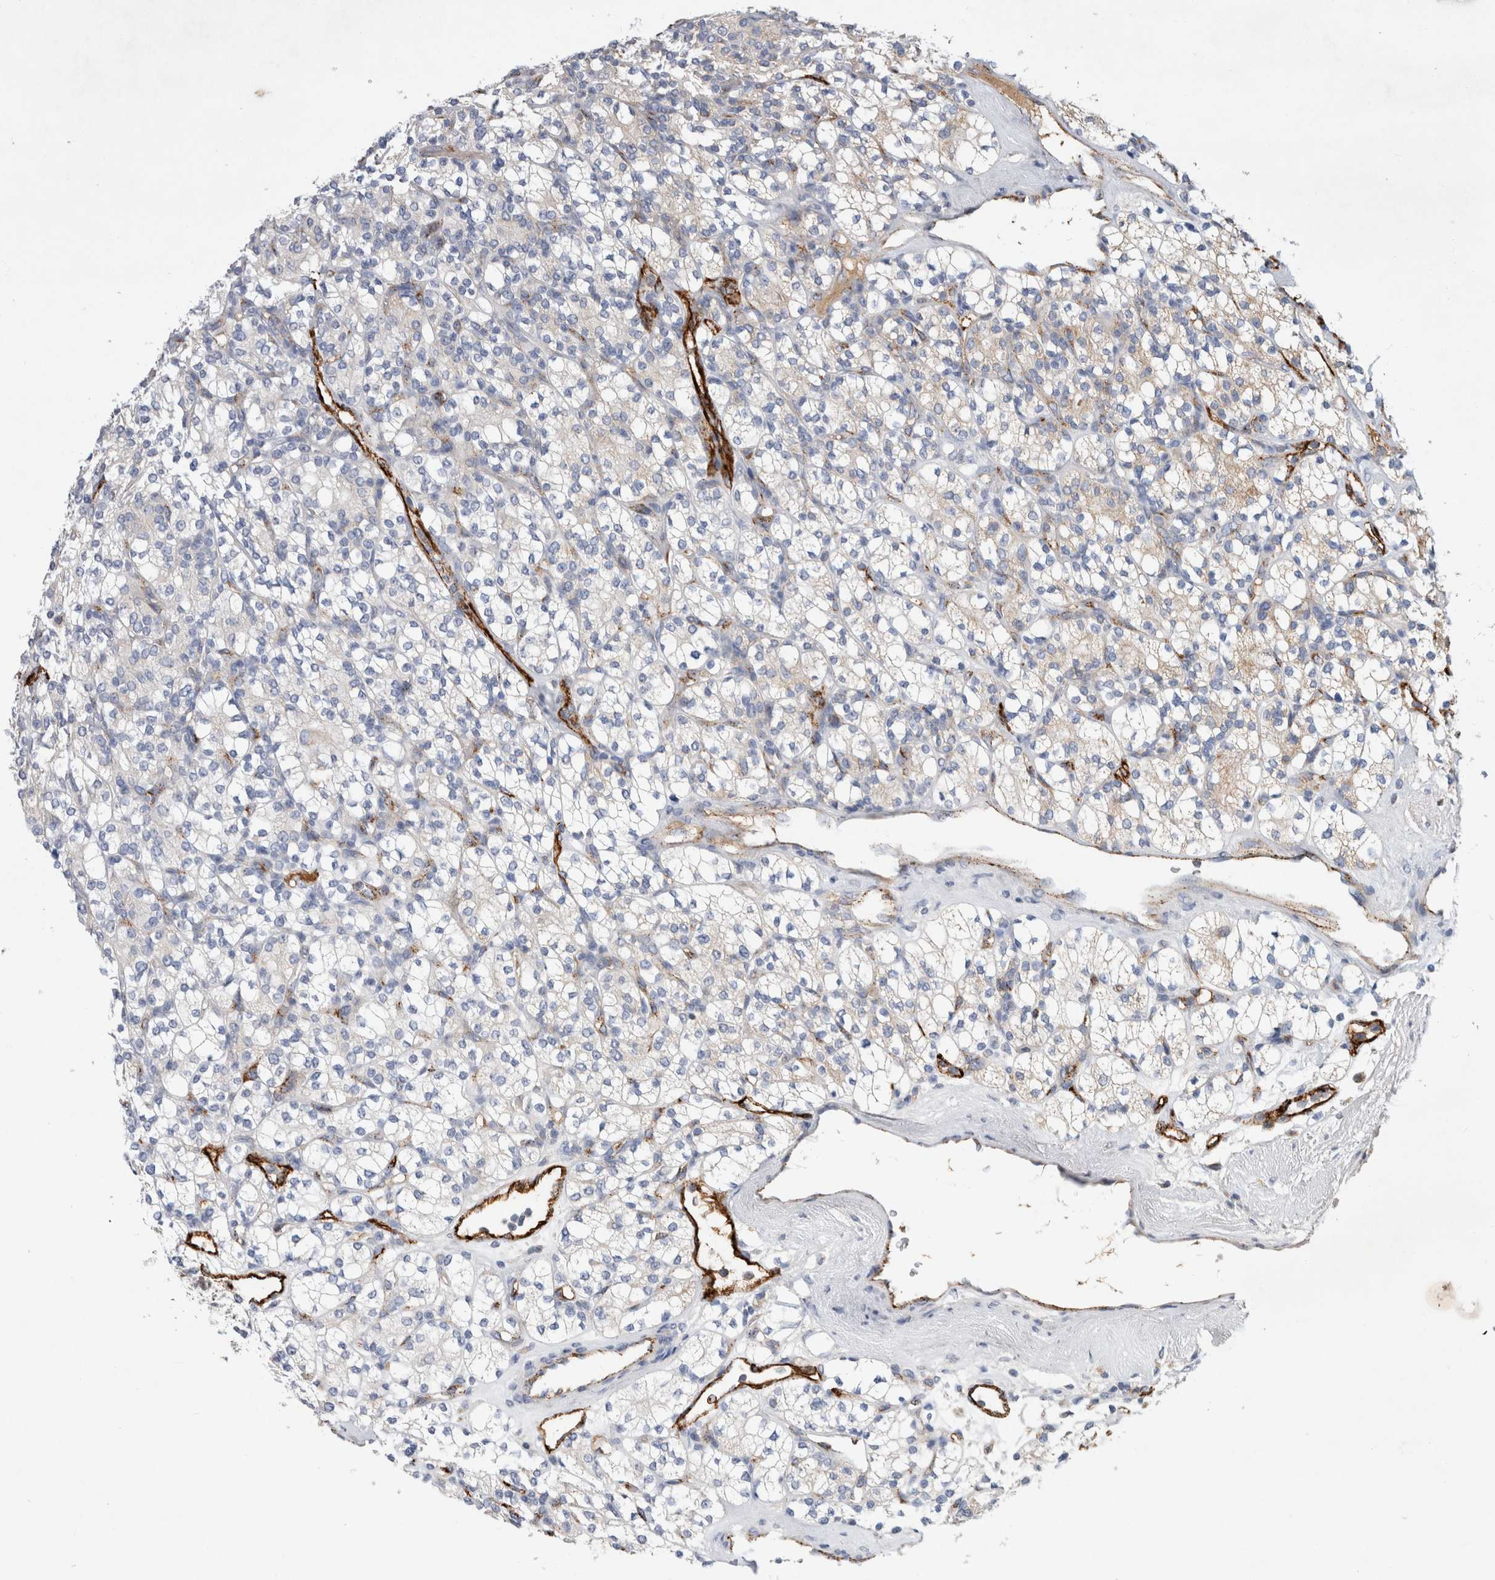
{"staining": {"intensity": "weak", "quantity": "<25%", "location": "cytoplasmic/membranous"}, "tissue": "renal cancer", "cell_type": "Tumor cells", "image_type": "cancer", "snomed": [{"axis": "morphology", "description": "Adenocarcinoma, NOS"}, {"axis": "topography", "description": "Kidney"}], "caption": "A micrograph of human renal cancer is negative for staining in tumor cells.", "gene": "IARS2", "patient": {"sex": "male", "age": 77}}